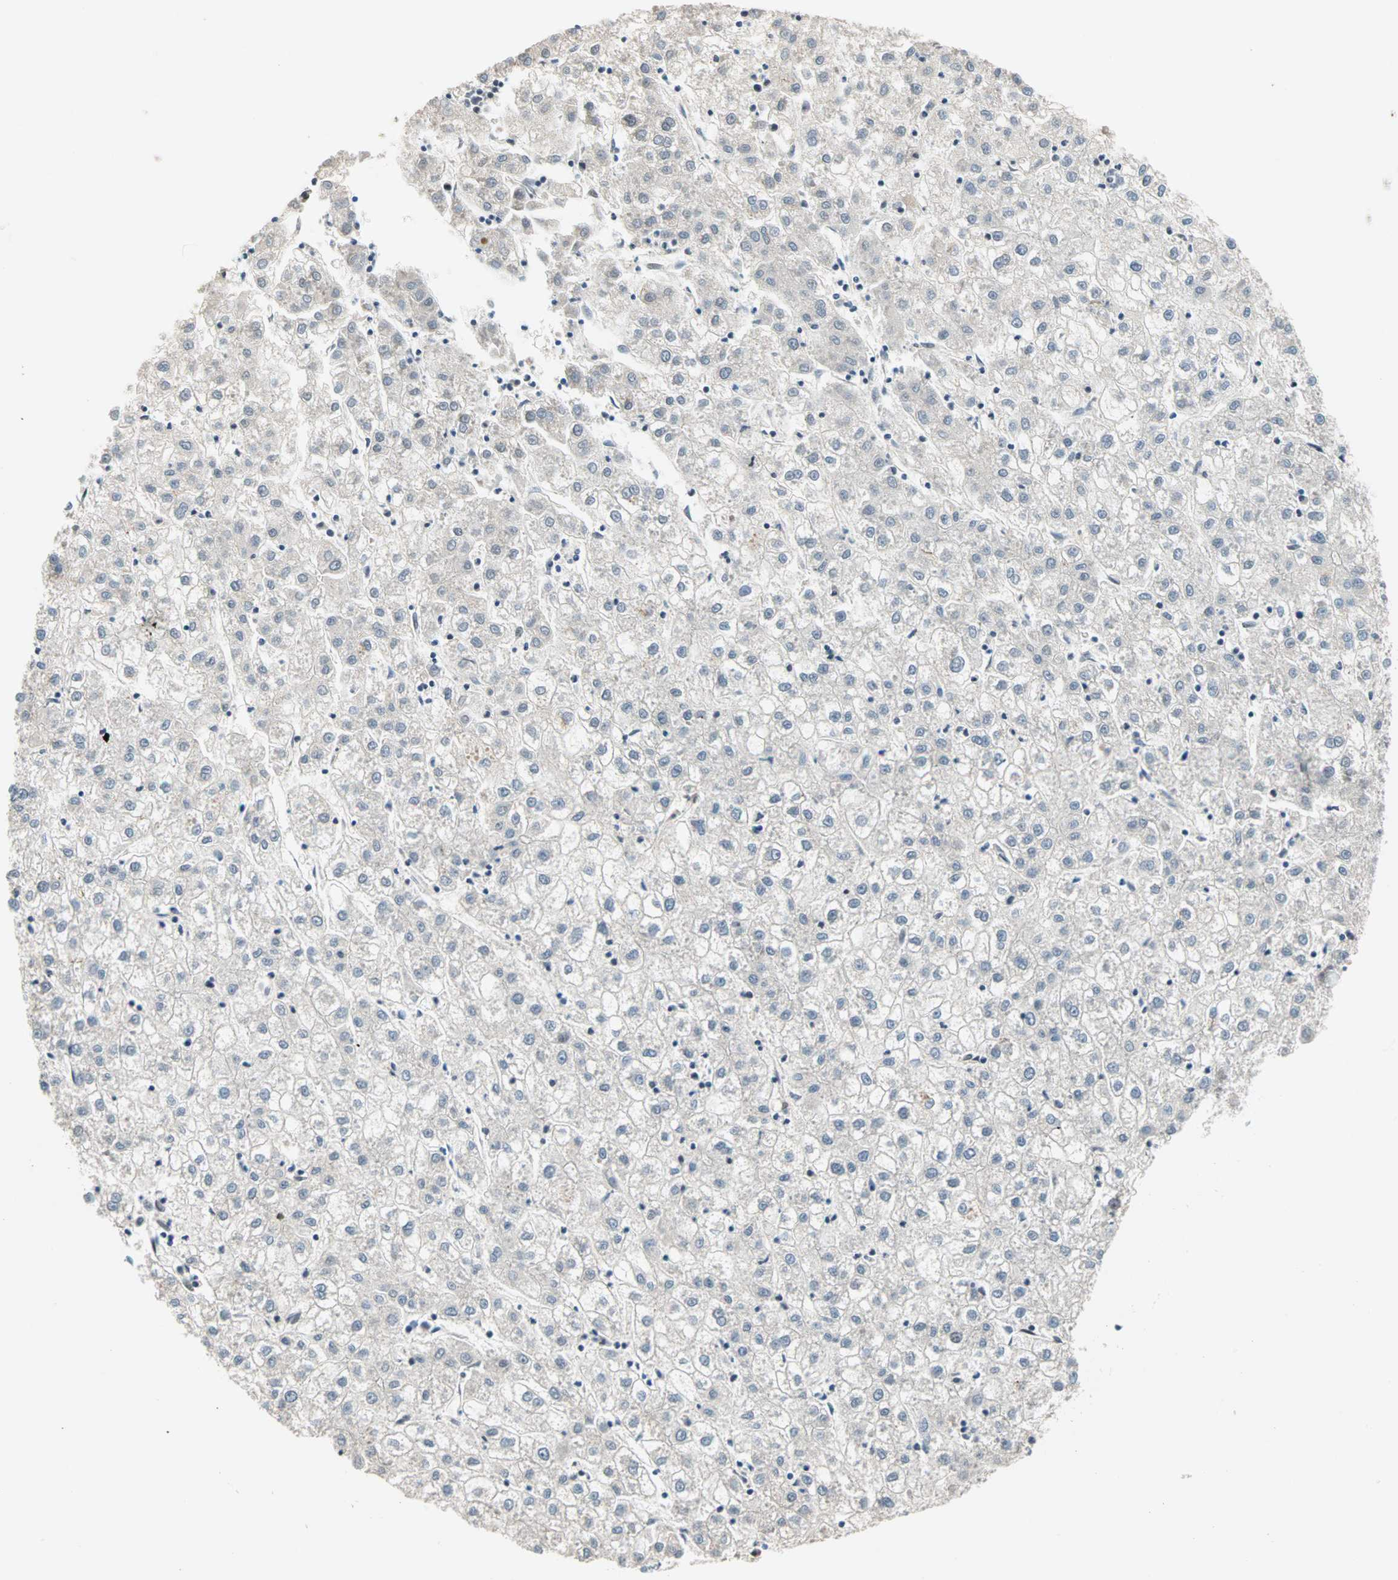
{"staining": {"intensity": "negative", "quantity": "none", "location": "none"}, "tissue": "liver cancer", "cell_type": "Tumor cells", "image_type": "cancer", "snomed": [{"axis": "morphology", "description": "Carcinoma, Hepatocellular, NOS"}, {"axis": "topography", "description": "Liver"}], "caption": "Tumor cells are negative for brown protein staining in liver hepatocellular carcinoma.", "gene": "HECW1", "patient": {"sex": "male", "age": 72}}